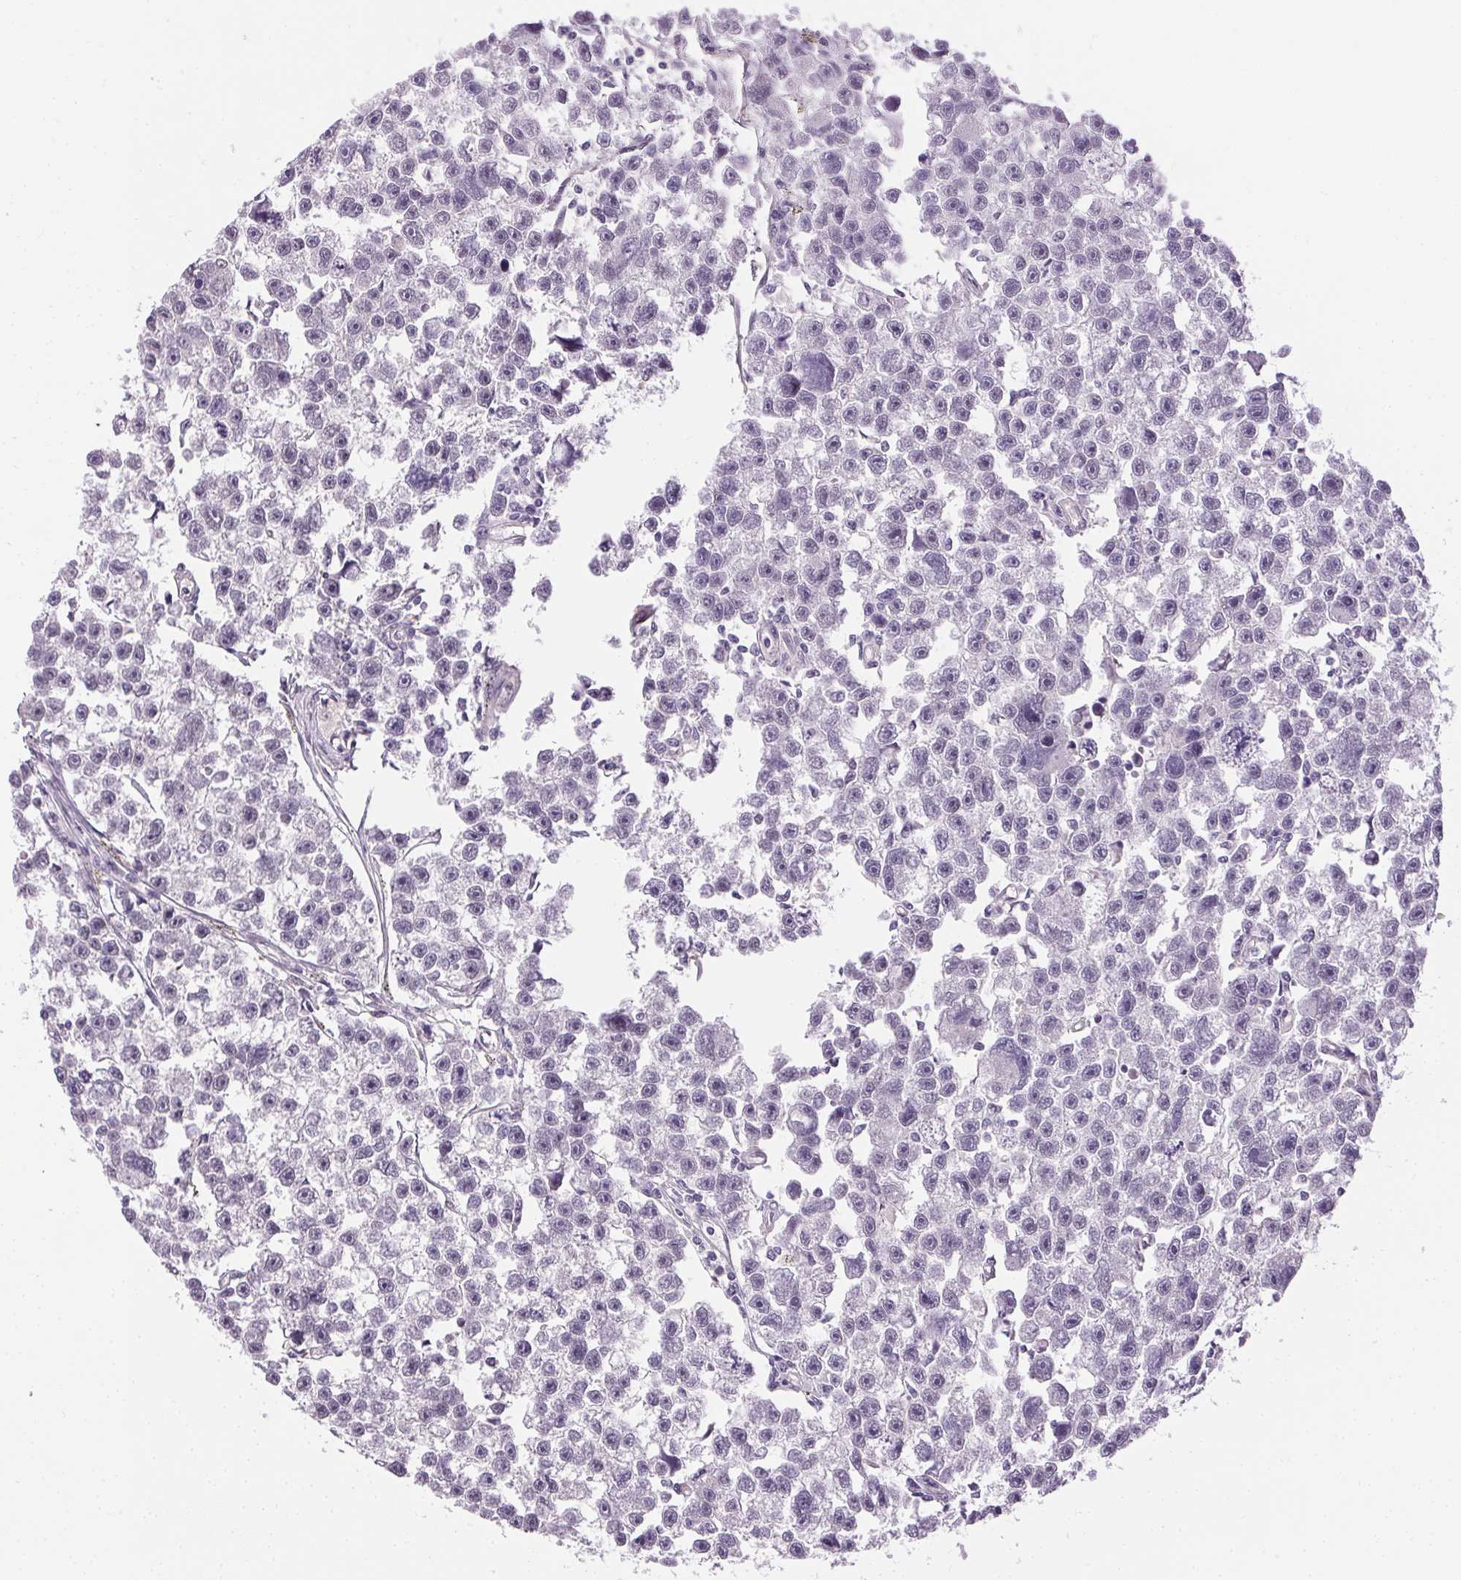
{"staining": {"intensity": "negative", "quantity": "none", "location": "none"}, "tissue": "testis cancer", "cell_type": "Tumor cells", "image_type": "cancer", "snomed": [{"axis": "morphology", "description": "Seminoma, NOS"}, {"axis": "topography", "description": "Testis"}], "caption": "Tumor cells are negative for protein expression in human testis cancer (seminoma).", "gene": "FAM168A", "patient": {"sex": "male", "age": 26}}